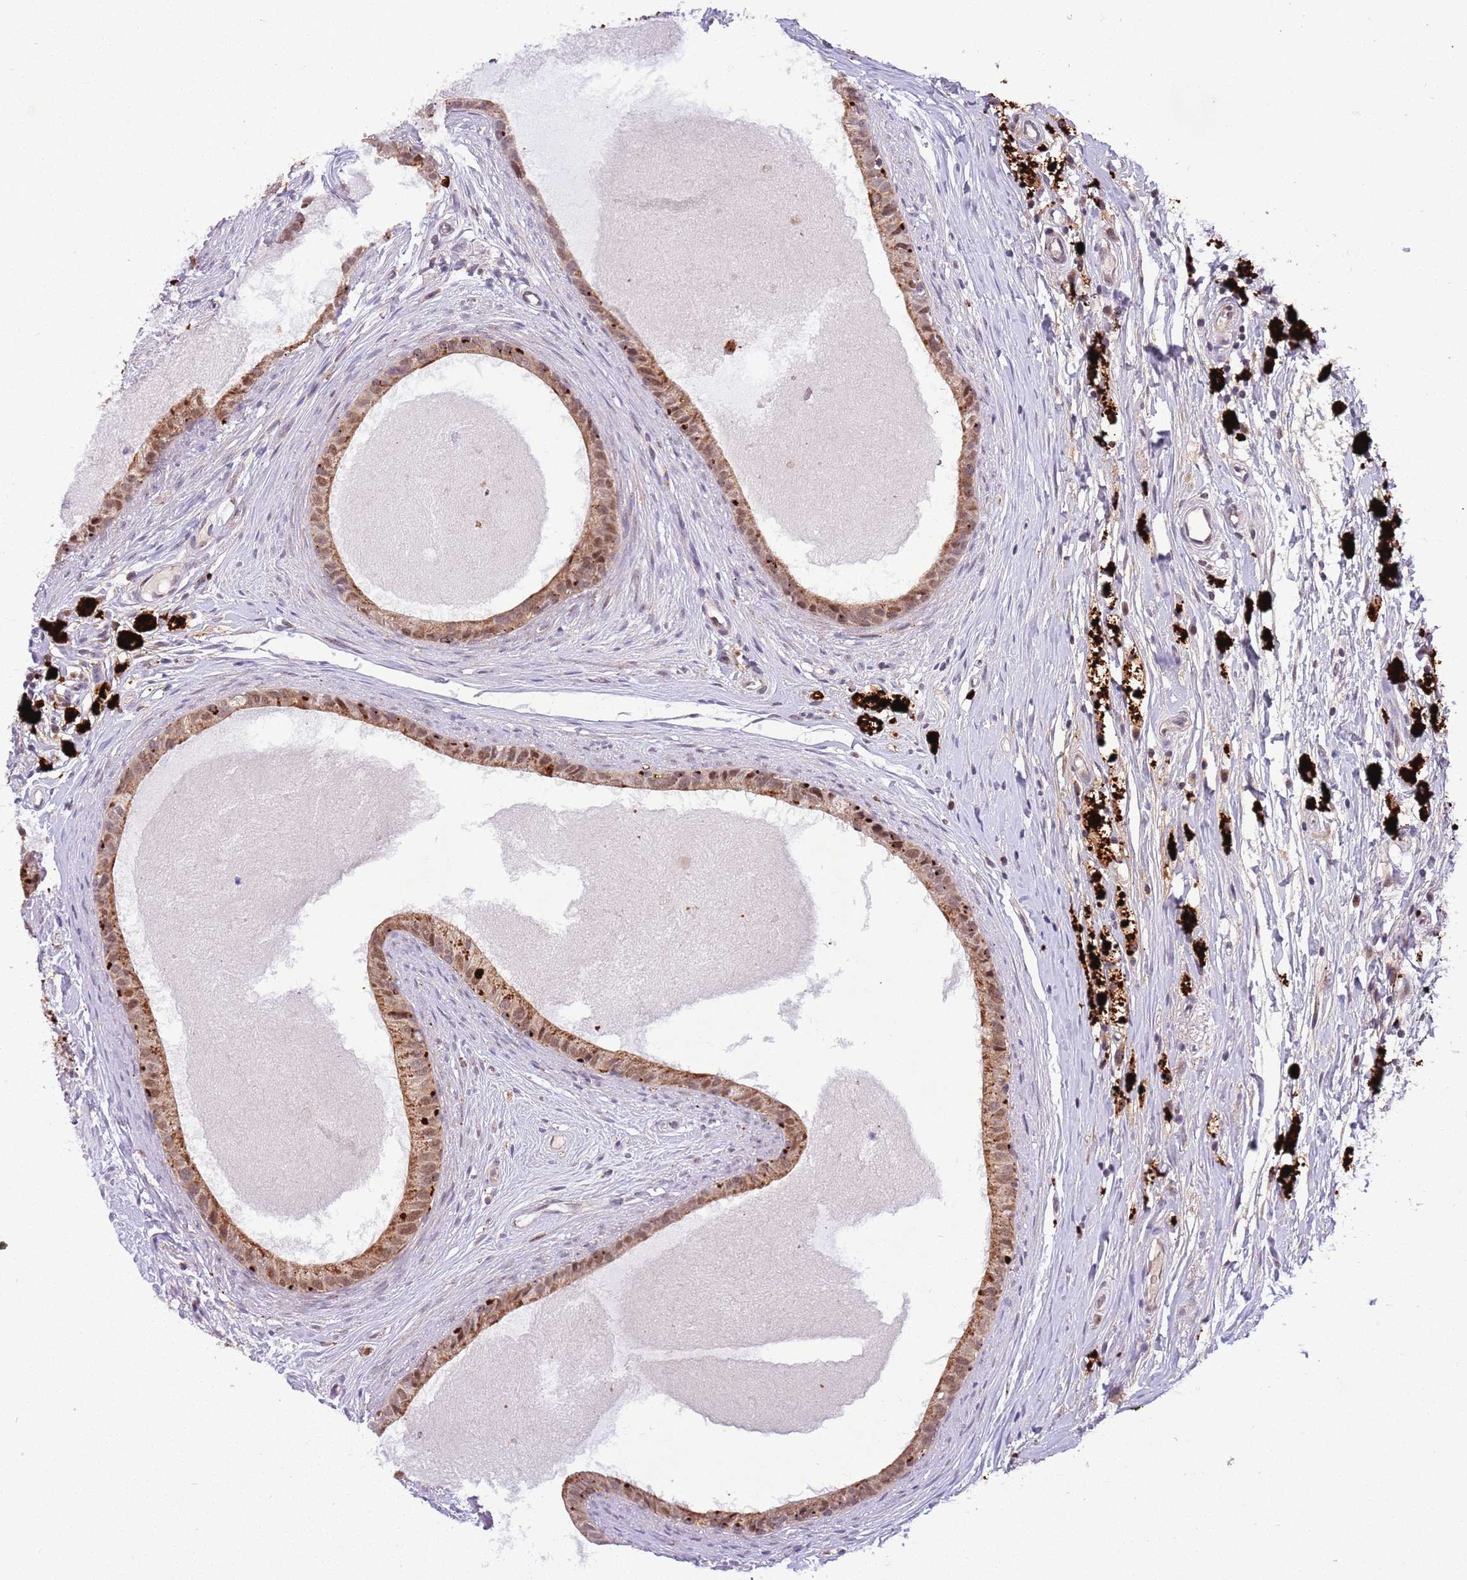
{"staining": {"intensity": "strong", "quantity": ">75%", "location": "cytoplasmic/membranous,nuclear"}, "tissue": "epididymis", "cell_type": "Glandular cells", "image_type": "normal", "snomed": [{"axis": "morphology", "description": "Normal tissue, NOS"}, {"axis": "topography", "description": "Epididymis"}], "caption": "Glandular cells exhibit strong cytoplasmic/membranous,nuclear expression in approximately >75% of cells in benign epididymis. (DAB (3,3'-diaminobenzidine) = brown stain, brightfield microscopy at high magnification).", "gene": "TRIM27", "patient": {"sex": "male", "age": 80}}